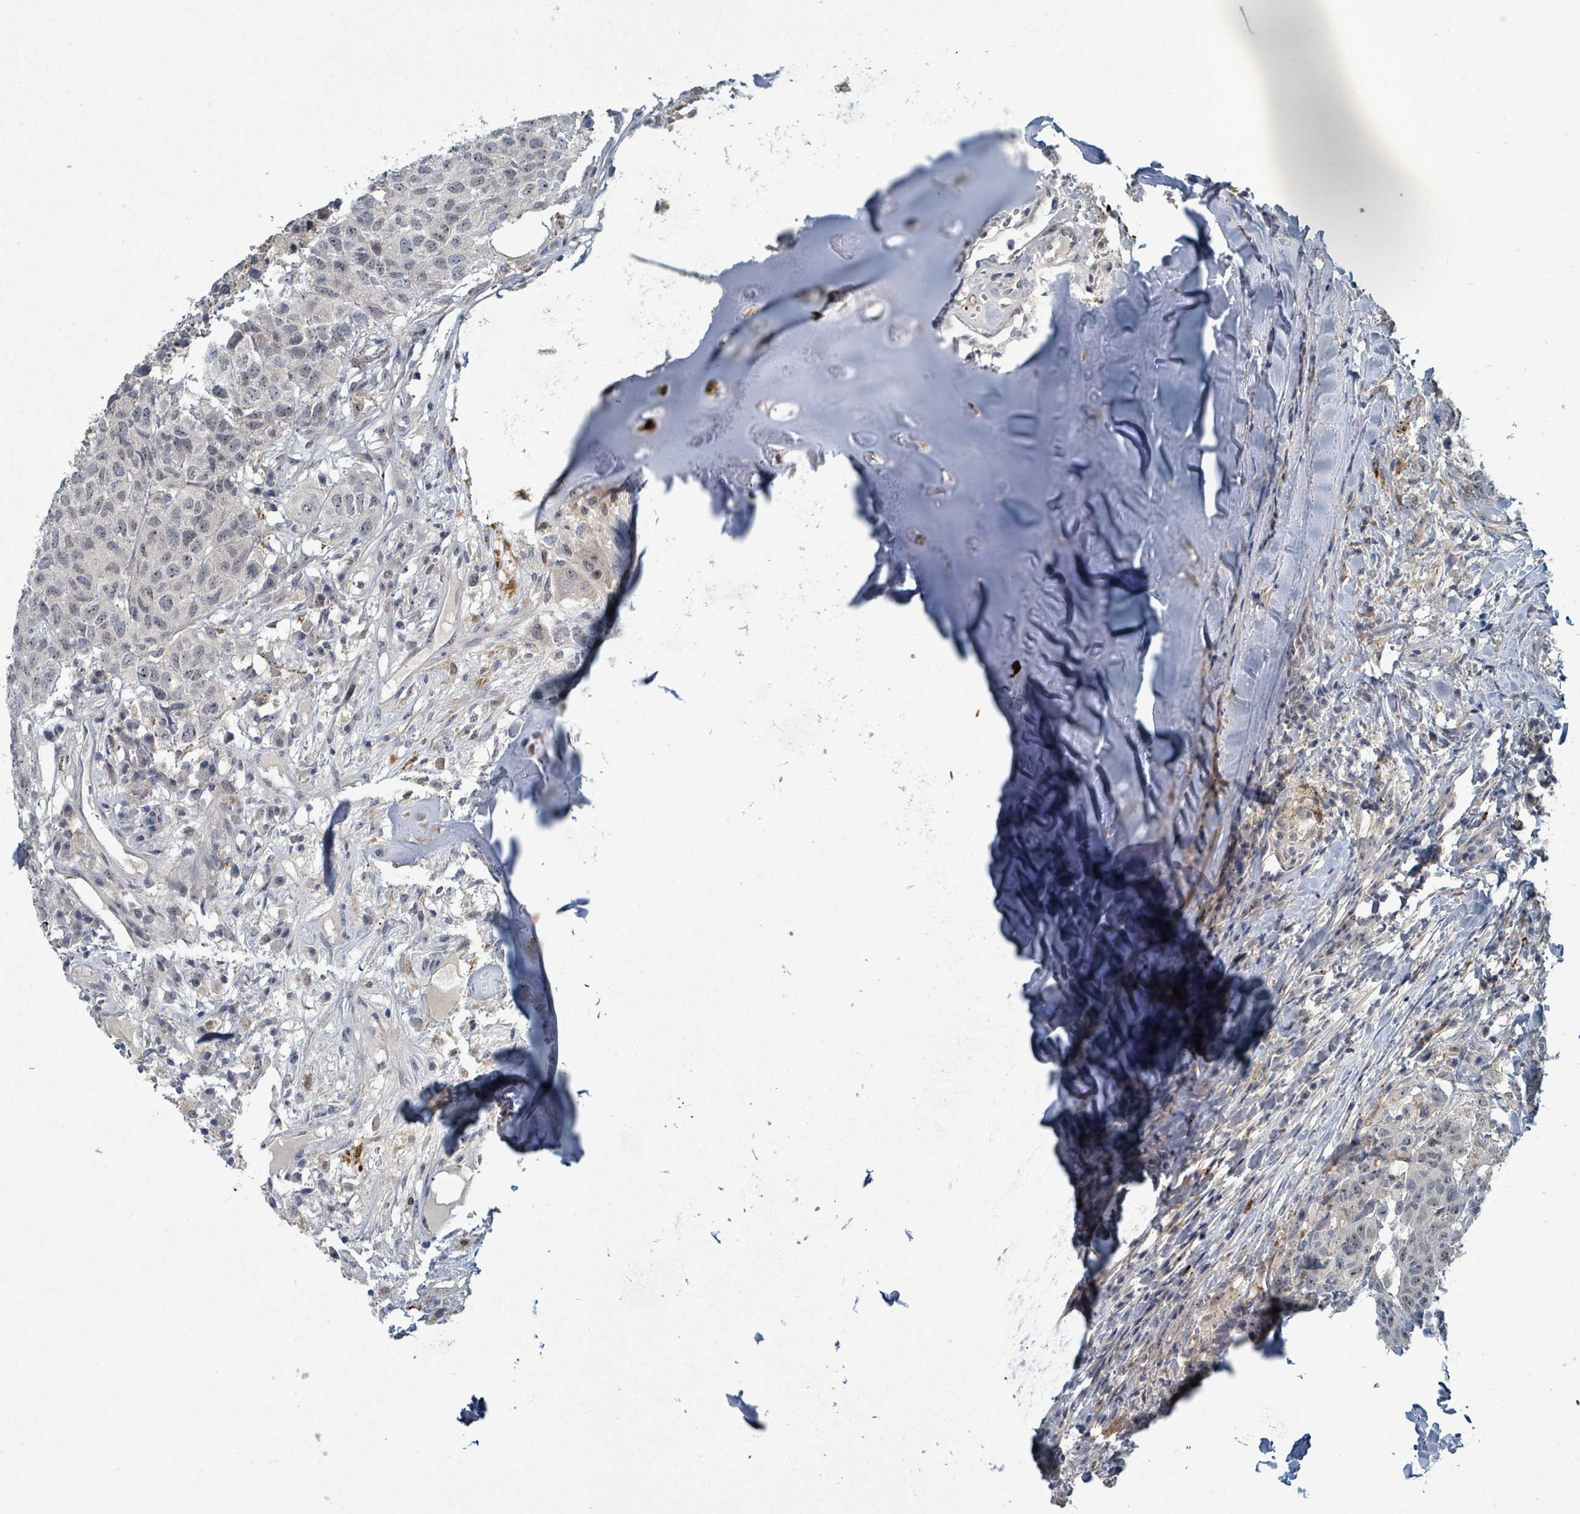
{"staining": {"intensity": "negative", "quantity": "none", "location": "none"}, "tissue": "head and neck cancer", "cell_type": "Tumor cells", "image_type": "cancer", "snomed": [{"axis": "morphology", "description": "Normal tissue, NOS"}, {"axis": "morphology", "description": "Squamous cell carcinoma, NOS"}, {"axis": "topography", "description": "Skeletal muscle"}, {"axis": "topography", "description": "Vascular tissue"}, {"axis": "topography", "description": "Peripheral nerve tissue"}, {"axis": "topography", "description": "Head-Neck"}], "caption": "Head and neck cancer (squamous cell carcinoma) was stained to show a protein in brown. There is no significant expression in tumor cells.", "gene": "TRDMT1", "patient": {"sex": "male", "age": 66}}